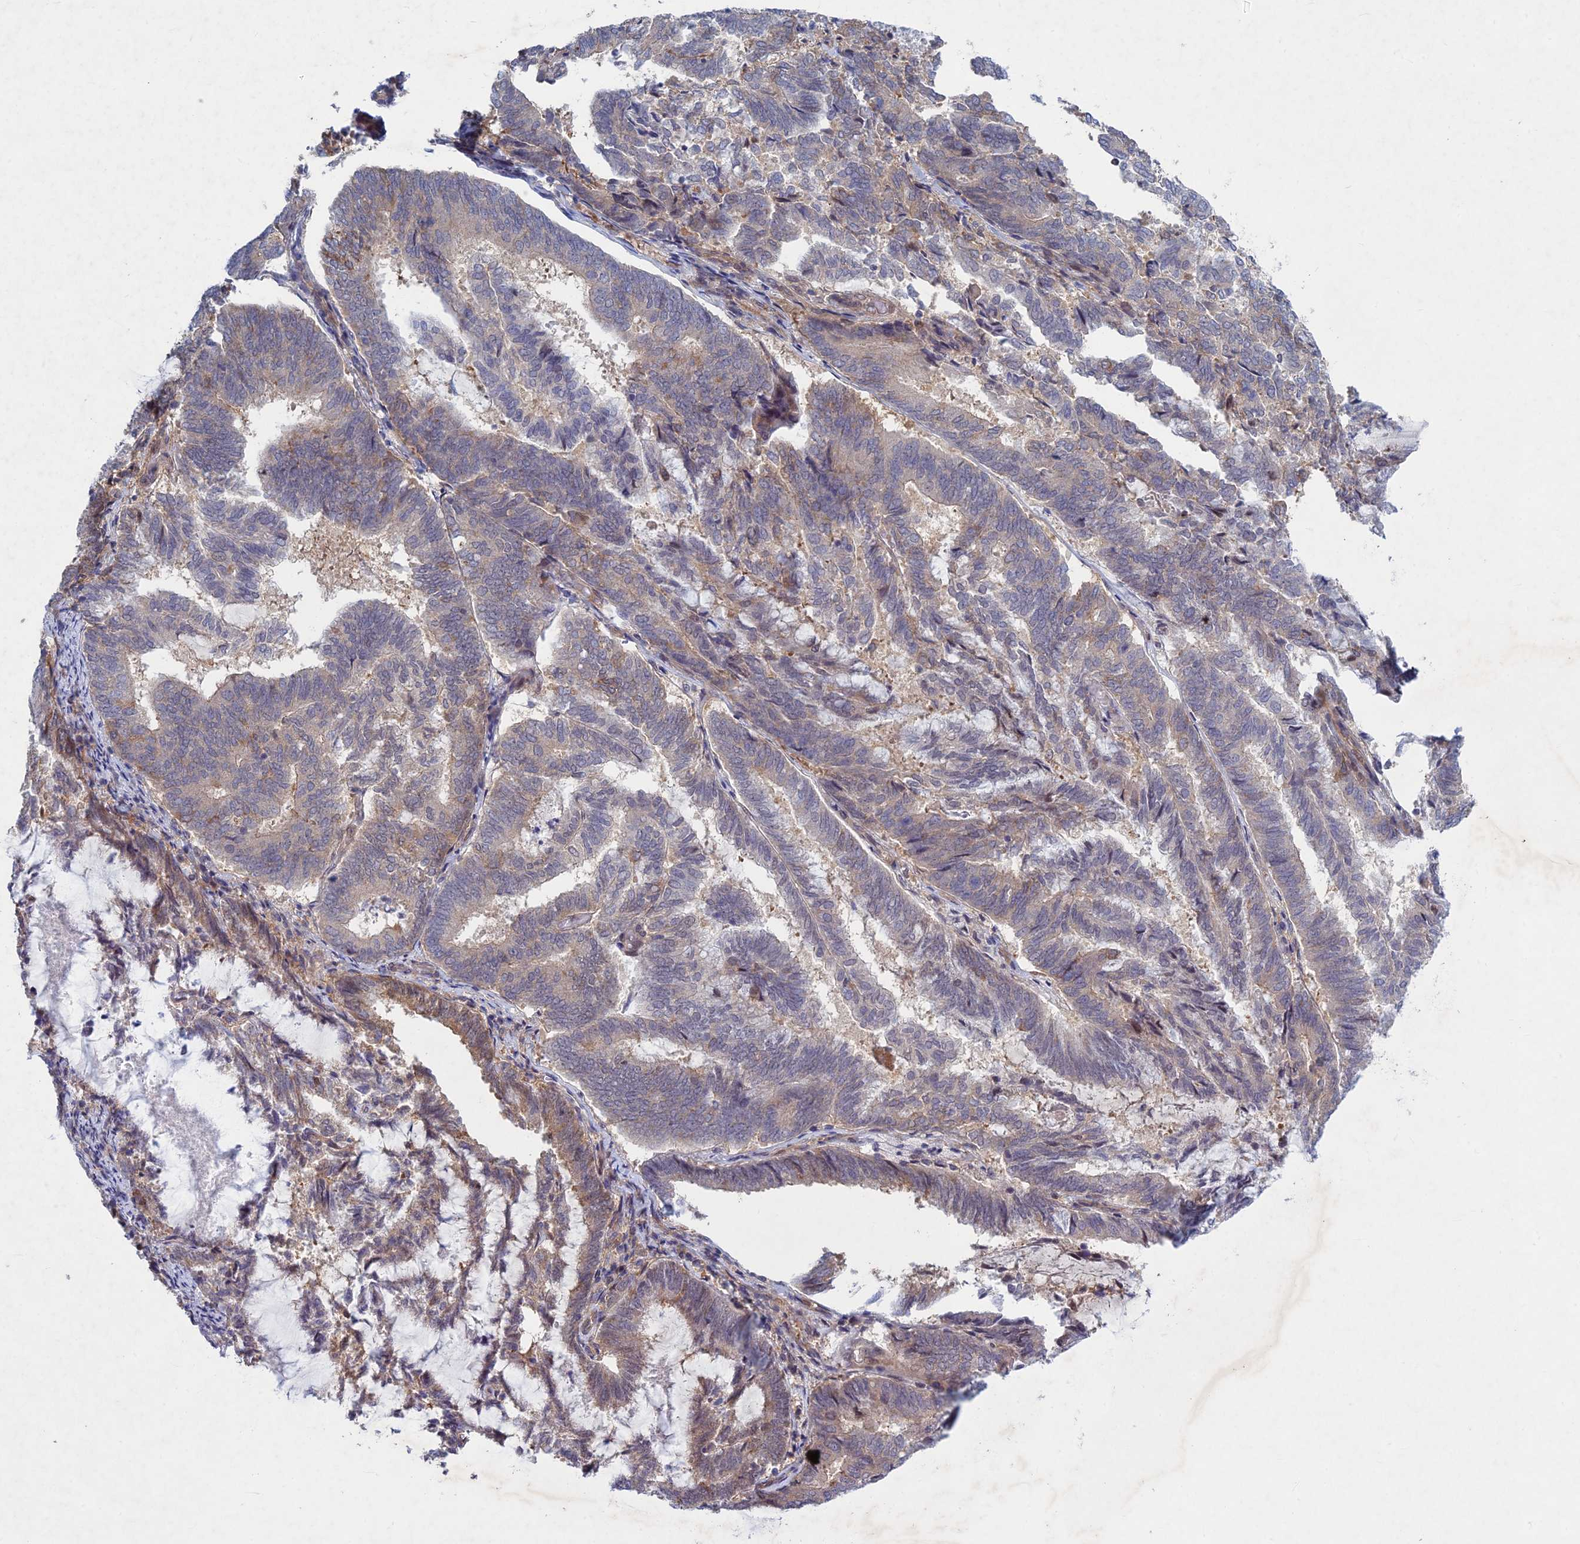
{"staining": {"intensity": "weak", "quantity": "25%-75%", "location": "cytoplasmic/membranous"}, "tissue": "endometrial cancer", "cell_type": "Tumor cells", "image_type": "cancer", "snomed": [{"axis": "morphology", "description": "Adenocarcinoma, NOS"}, {"axis": "topography", "description": "Endometrium"}], "caption": "Protein staining exhibits weak cytoplasmic/membranous expression in about 25%-75% of tumor cells in endometrial adenocarcinoma.", "gene": "PTHLH", "patient": {"sex": "female", "age": 80}}